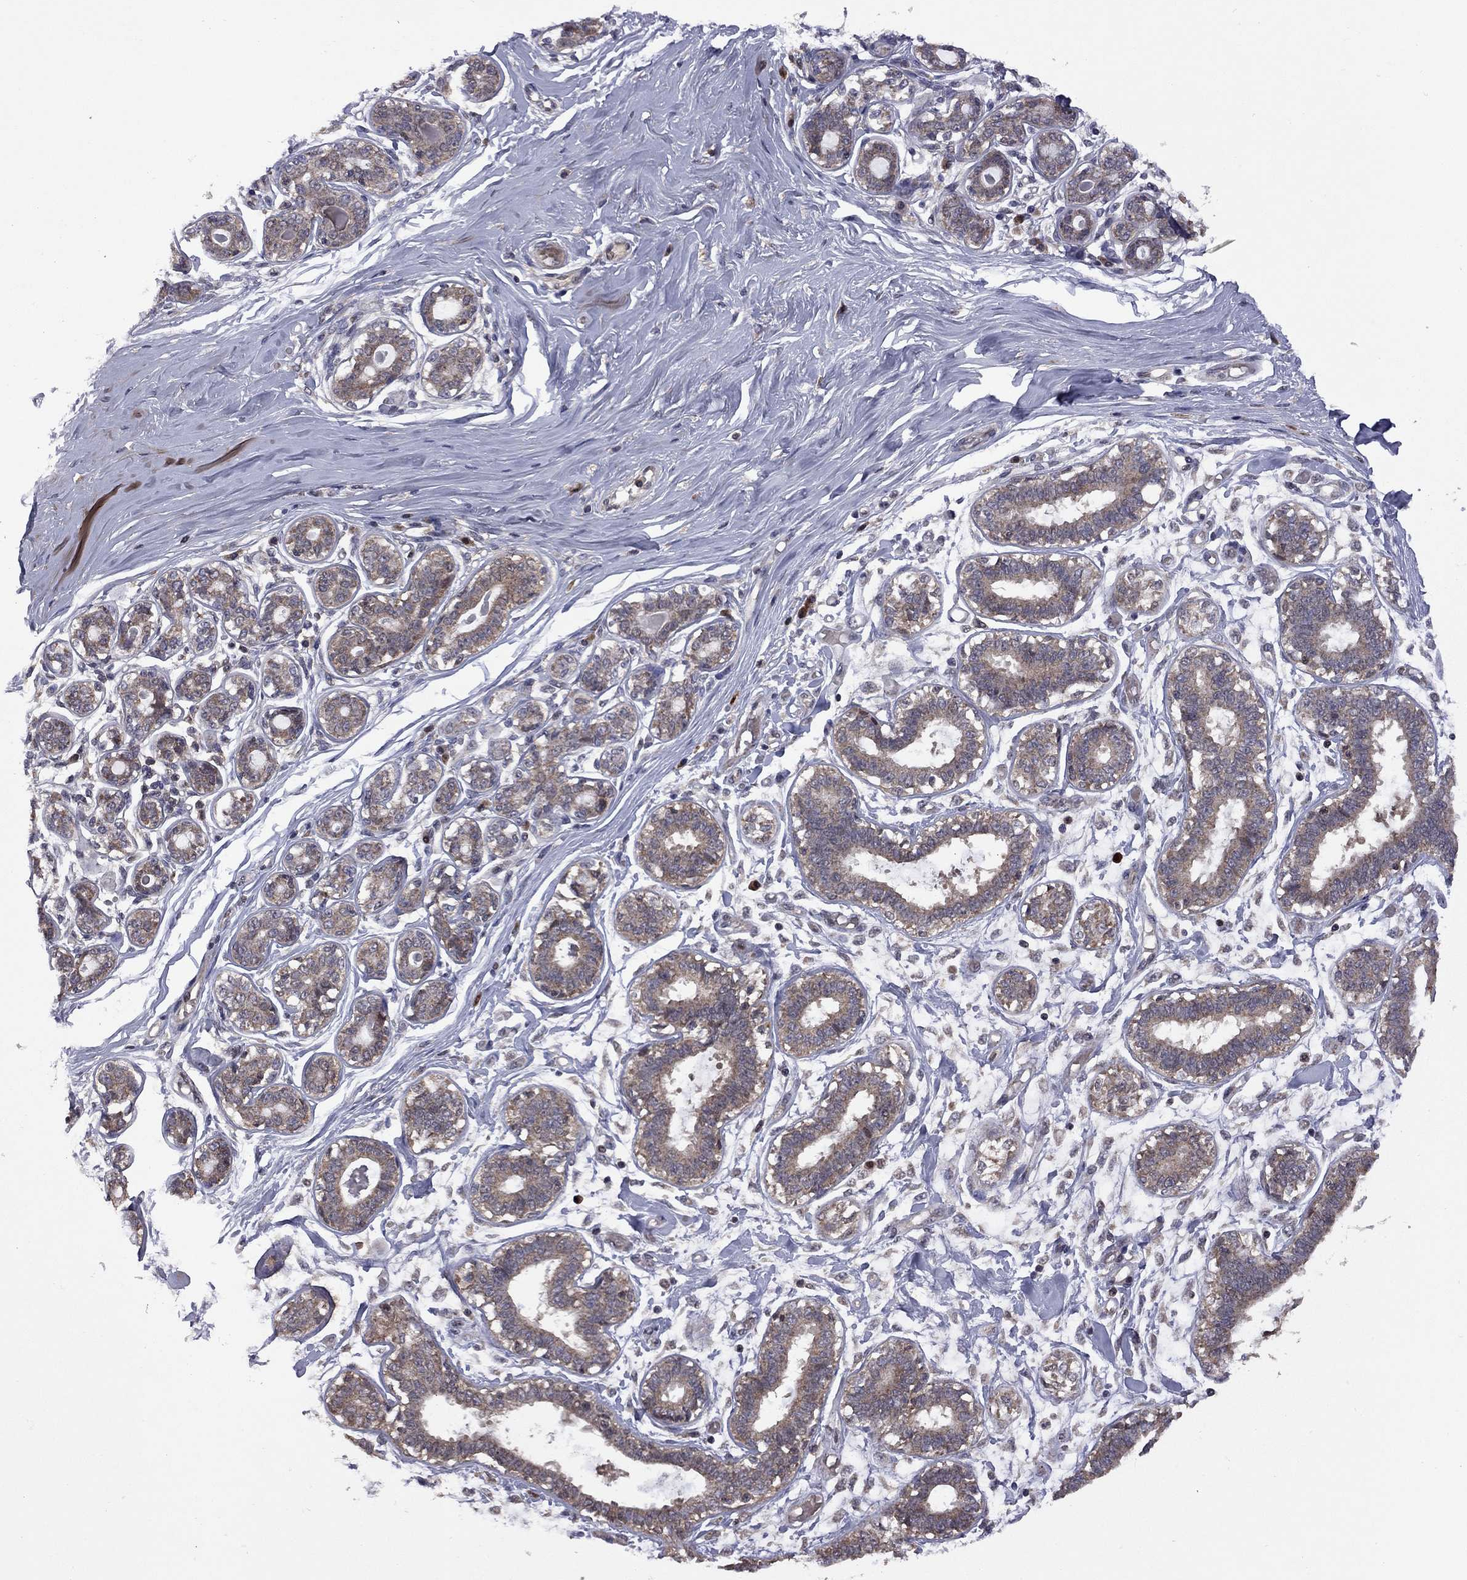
{"staining": {"intensity": "negative", "quantity": "none", "location": "none"}, "tissue": "breast", "cell_type": "Adipocytes", "image_type": "normal", "snomed": [{"axis": "morphology", "description": "Normal tissue, NOS"}, {"axis": "topography", "description": "Skin"}, {"axis": "topography", "description": "Breast"}], "caption": "Immunohistochemical staining of unremarkable human breast exhibits no significant positivity in adipocytes. The staining was performed using DAB (3,3'-diaminobenzidine) to visualize the protein expression in brown, while the nuclei were stained in blue with hematoxylin (Magnification: 20x).", "gene": "IPP", "patient": {"sex": "female", "age": 43}}